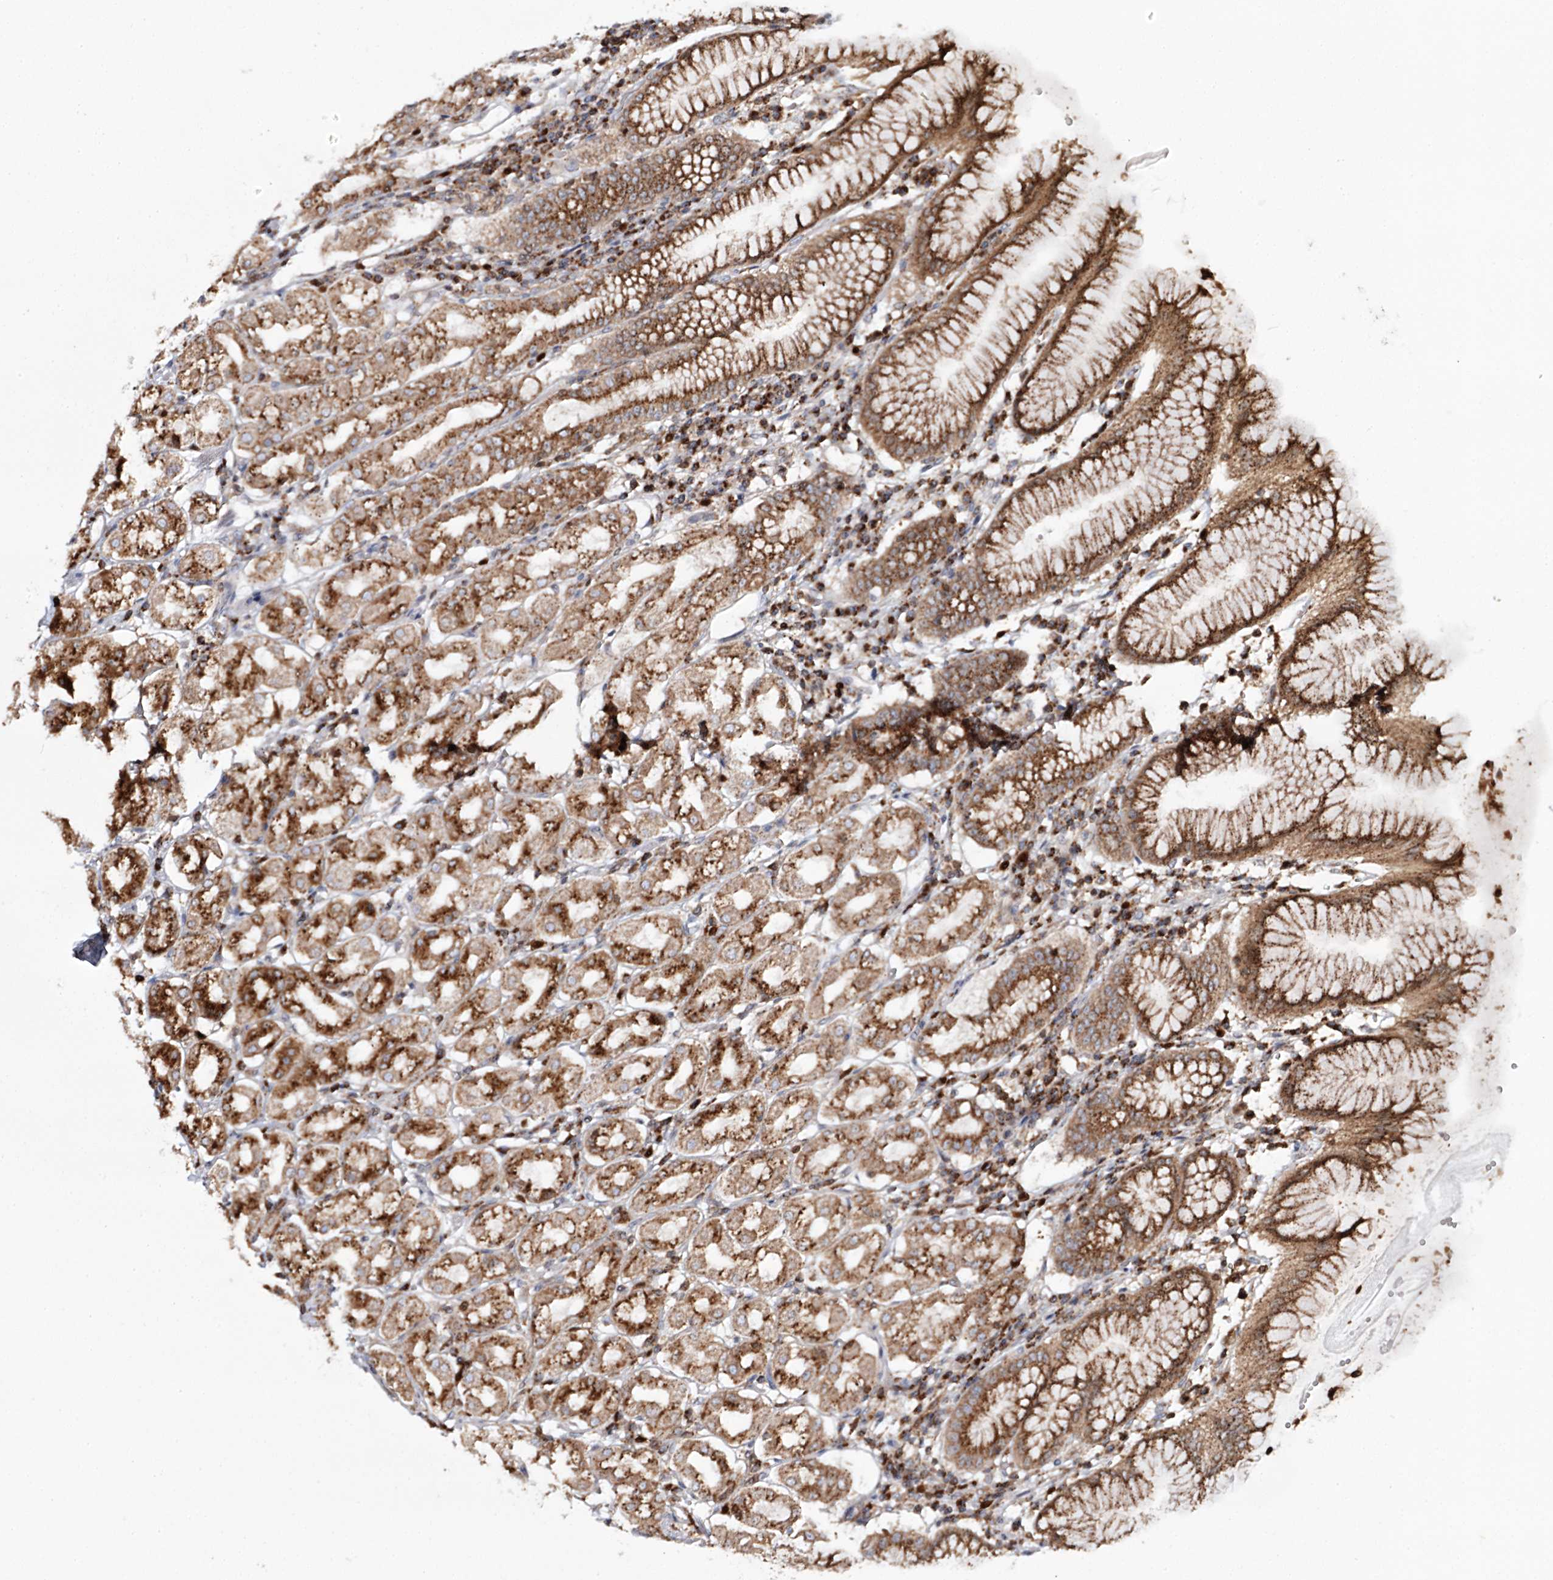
{"staining": {"intensity": "strong", "quantity": ">75%", "location": "cytoplasmic/membranous"}, "tissue": "stomach", "cell_type": "Glandular cells", "image_type": "normal", "snomed": [{"axis": "morphology", "description": "Normal tissue, NOS"}, {"axis": "topography", "description": "Stomach"}, {"axis": "topography", "description": "Stomach, lower"}], "caption": "Strong cytoplasmic/membranous positivity for a protein is present in approximately >75% of glandular cells of normal stomach using immunohistochemistry.", "gene": "ARCN1", "patient": {"sex": "female", "age": 56}}